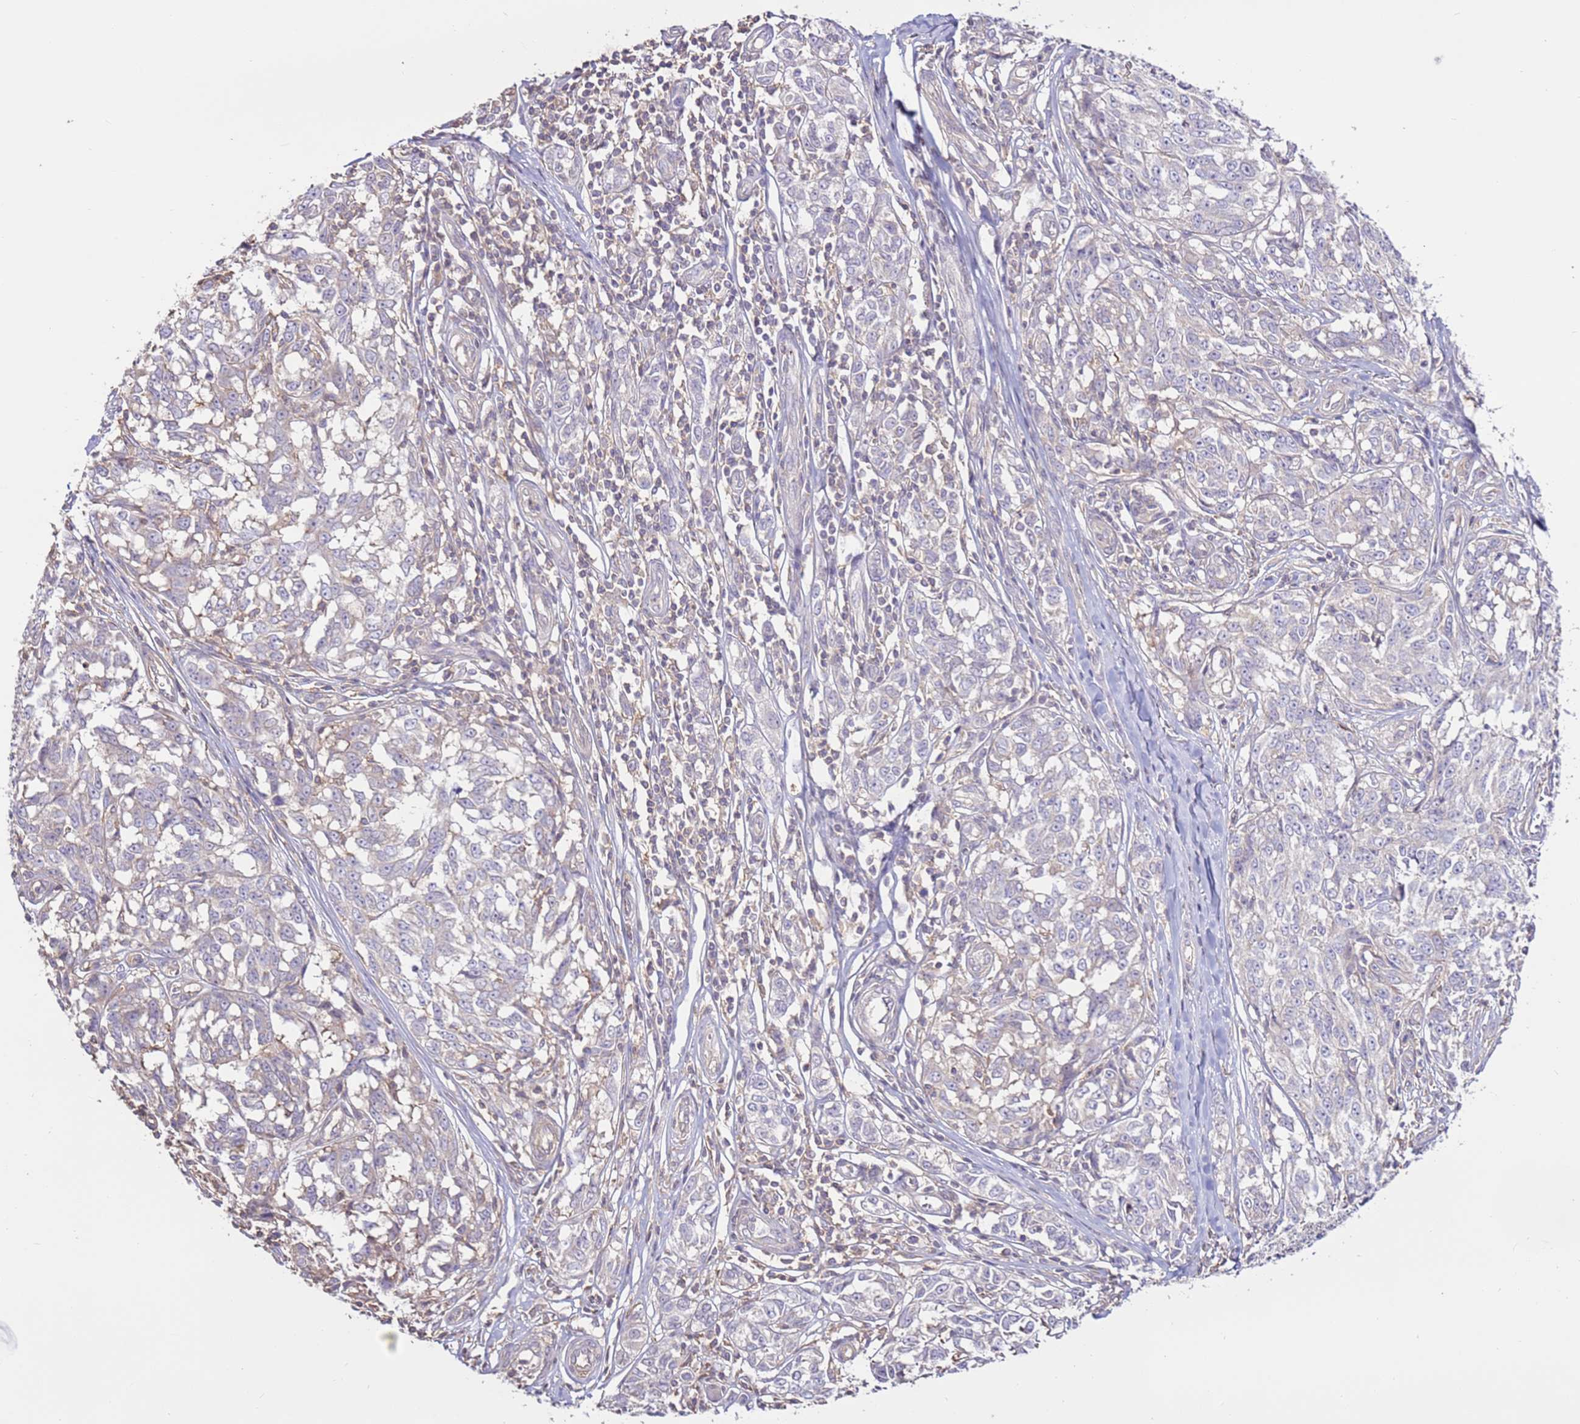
{"staining": {"intensity": "negative", "quantity": "none", "location": "none"}, "tissue": "melanoma", "cell_type": "Tumor cells", "image_type": "cancer", "snomed": [{"axis": "morphology", "description": "Malignant melanoma, NOS"}, {"axis": "topography", "description": "Skin"}], "caption": "Image shows no significant protein expression in tumor cells of melanoma.", "gene": "EVA1B", "patient": {"sex": "female", "age": 64}}